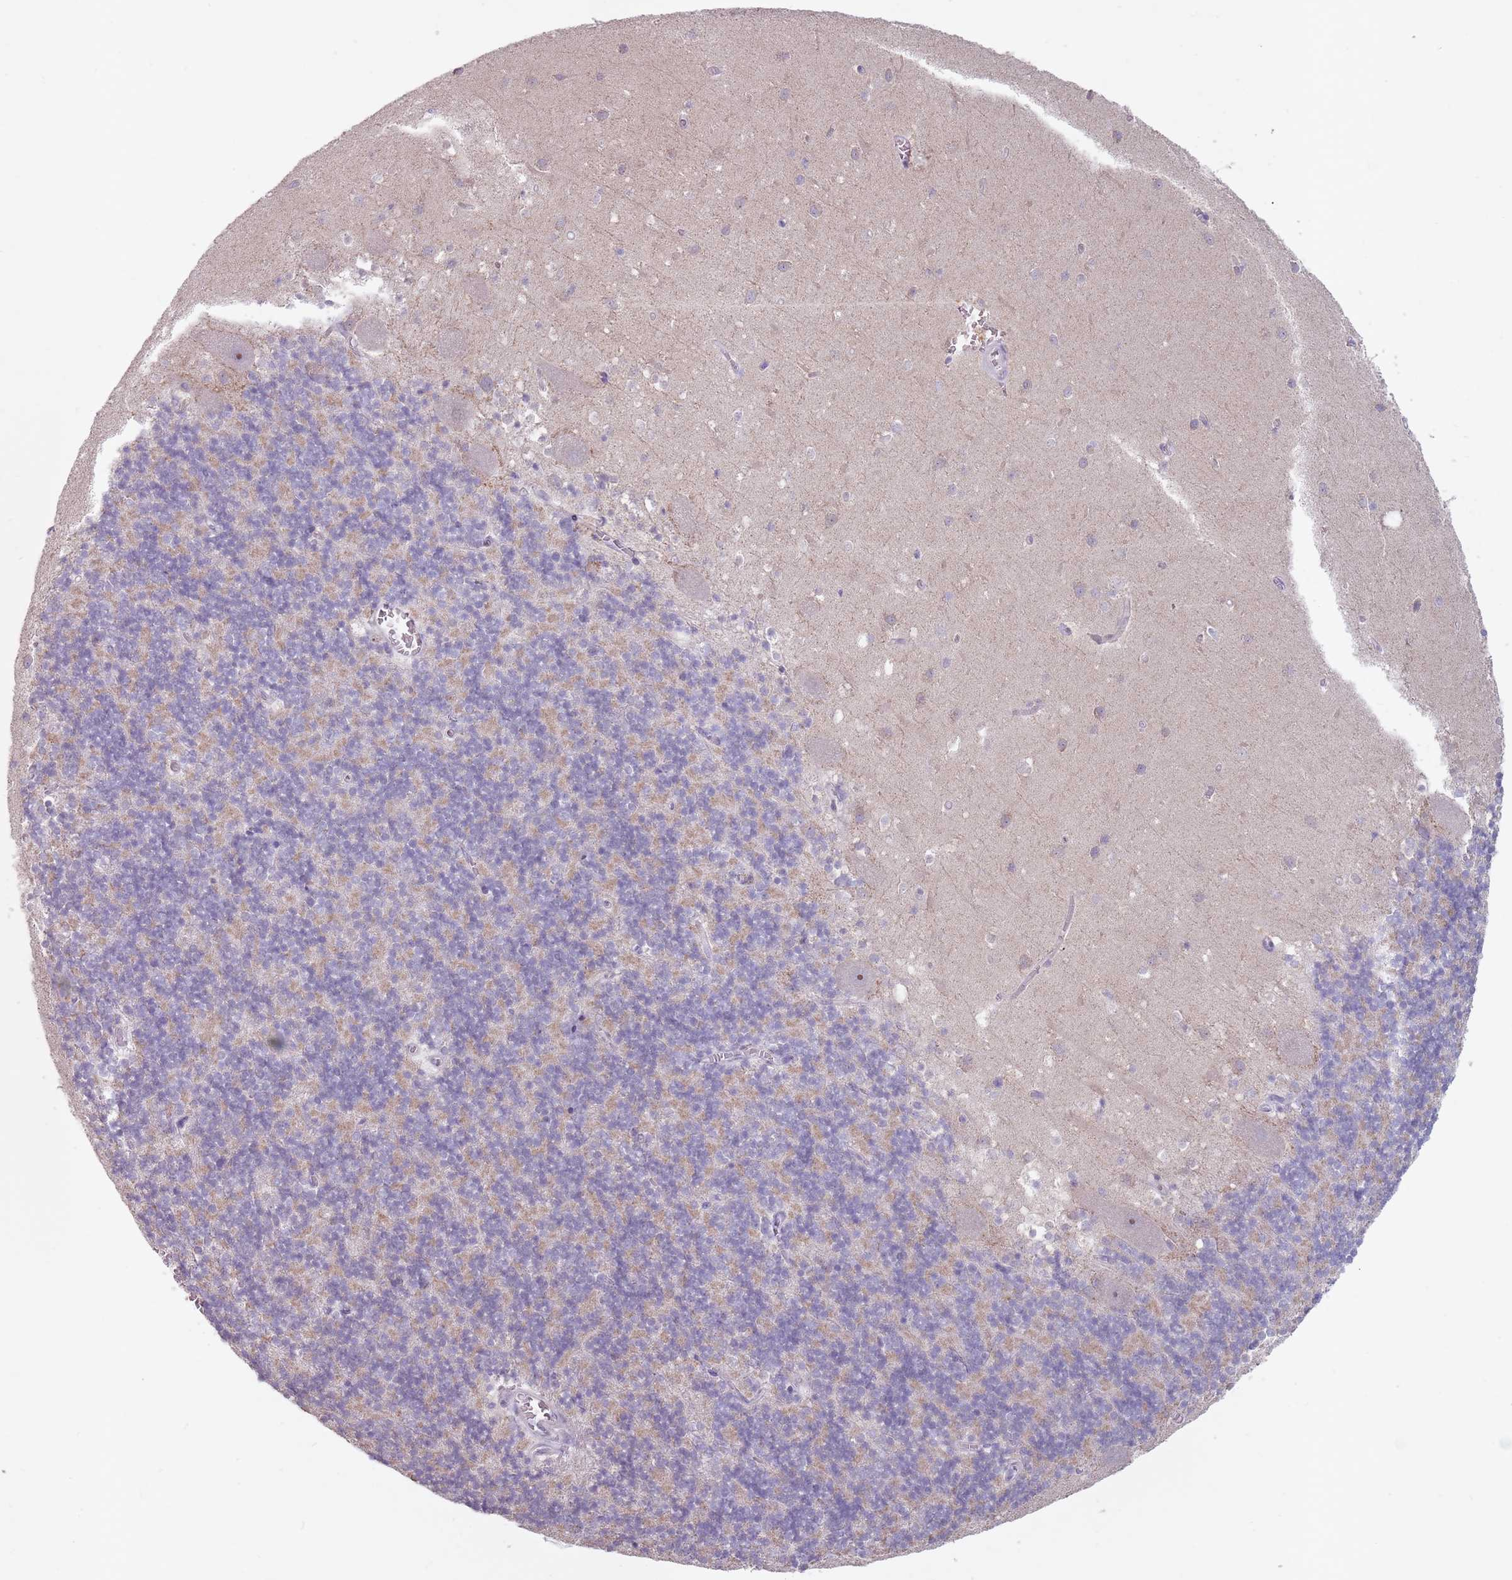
{"staining": {"intensity": "weak", "quantity": "25%-75%", "location": "cytoplasmic/membranous"}, "tissue": "cerebellum", "cell_type": "Cells in granular layer", "image_type": "normal", "snomed": [{"axis": "morphology", "description": "Normal tissue, NOS"}, {"axis": "topography", "description": "Cerebellum"}], "caption": "IHC micrograph of benign cerebellum: cerebellum stained using immunohistochemistry reveals low levels of weak protein expression localized specifically in the cytoplasmic/membranous of cells in granular layer, appearing as a cytoplasmic/membranous brown color.", "gene": "STYK1", "patient": {"sex": "male", "age": 54}}